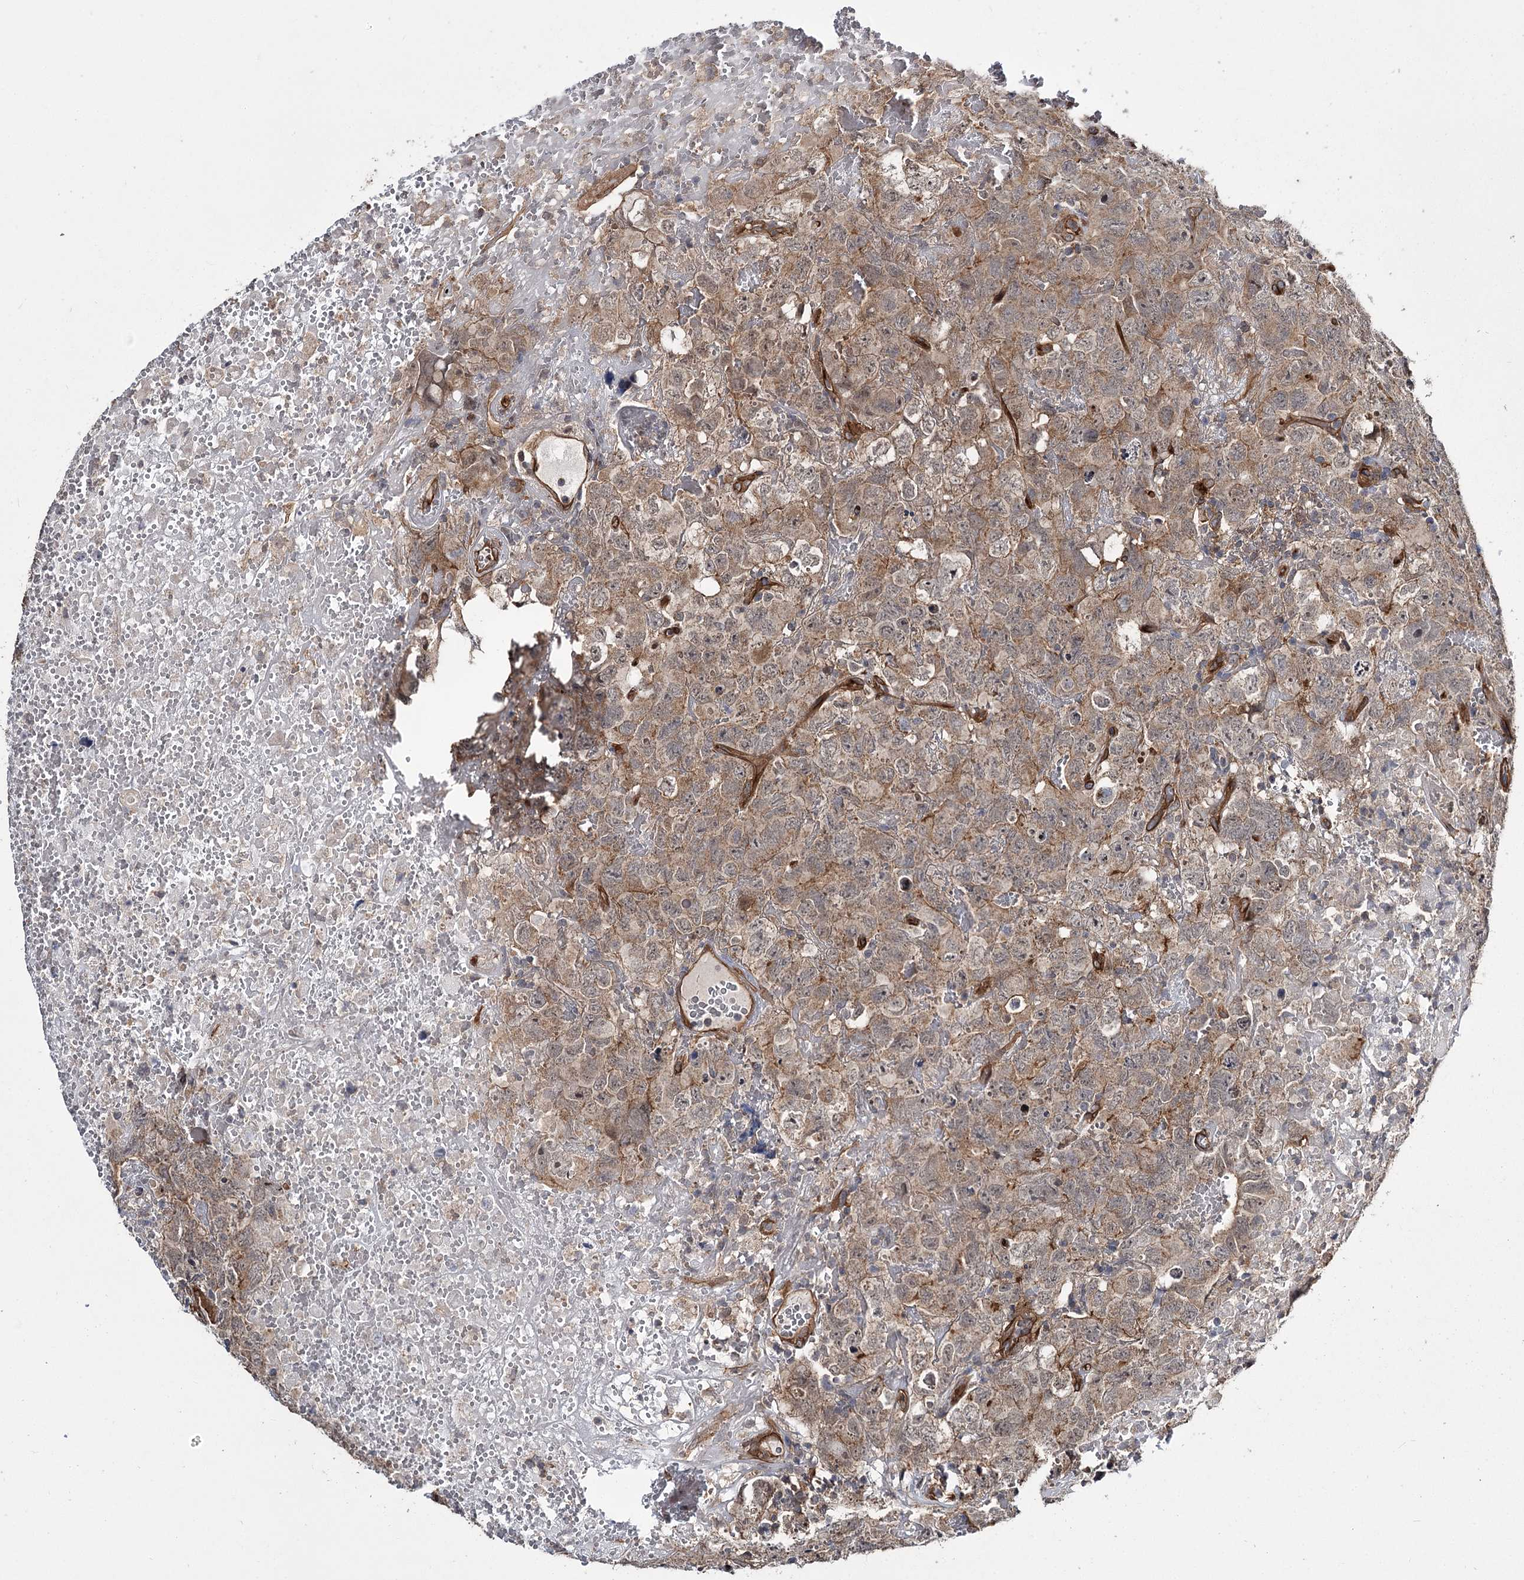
{"staining": {"intensity": "weak", "quantity": ">75%", "location": "cytoplasmic/membranous"}, "tissue": "testis cancer", "cell_type": "Tumor cells", "image_type": "cancer", "snomed": [{"axis": "morphology", "description": "Carcinoma, Embryonal, NOS"}, {"axis": "topography", "description": "Testis"}], "caption": "This is an image of immunohistochemistry staining of testis cancer (embryonal carcinoma), which shows weak staining in the cytoplasmic/membranous of tumor cells.", "gene": "MYO1C", "patient": {"sex": "male", "age": 45}}